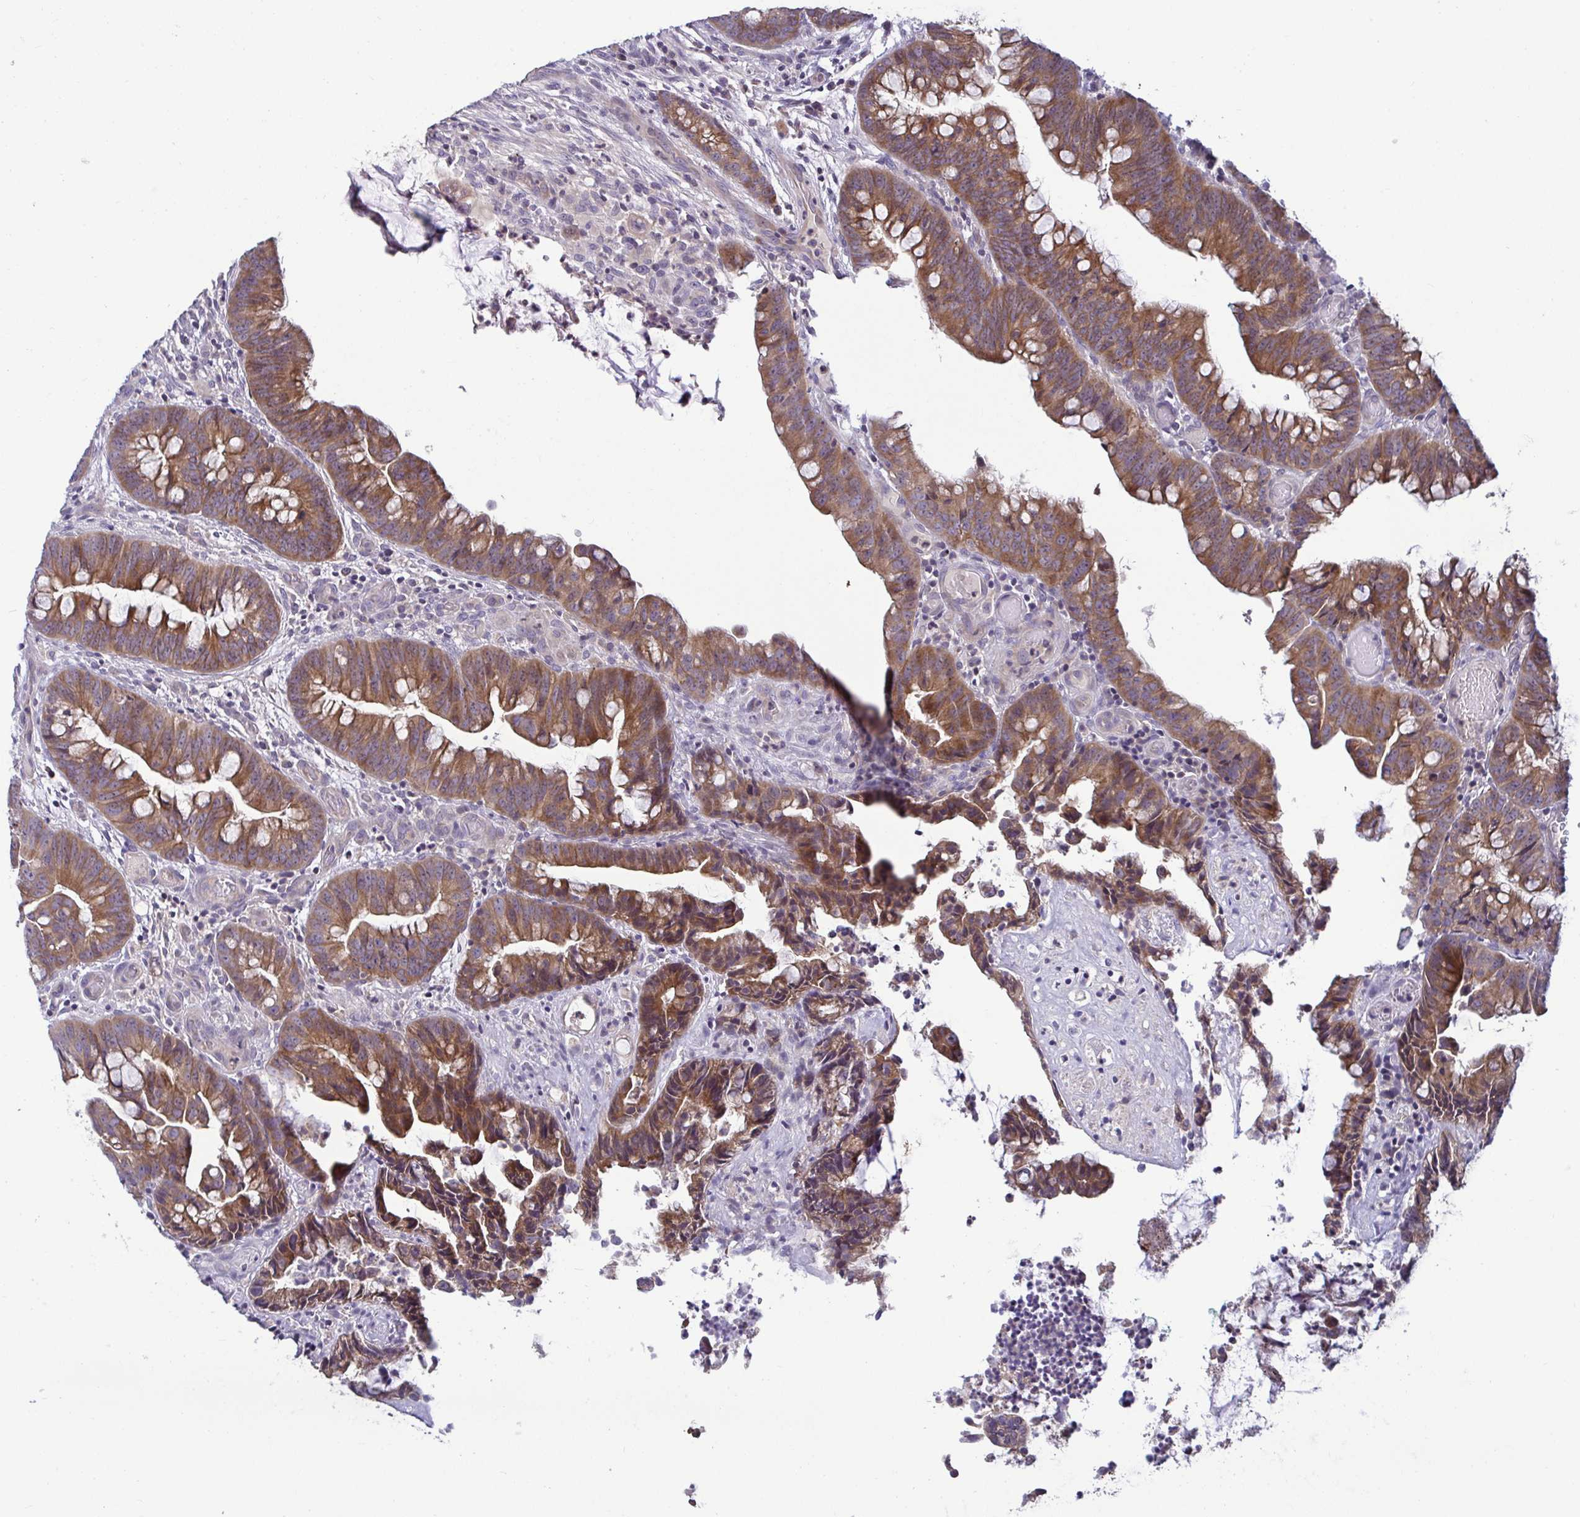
{"staining": {"intensity": "moderate", "quantity": ">75%", "location": "cytoplasmic/membranous"}, "tissue": "colorectal cancer", "cell_type": "Tumor cells", "image_type": "cancer", "snomed": [{"axis": "morphology", "description": "Adenocarcinoma, NOS"}, {"axis": "topography", "description": "Colon"}], "caption": "Immunohistochemistry image of human colorectal adenocarcinoma stained for a protein (brown), which demonstrates medium levels of moderate cytoplasmic/membranous staining in about >75% of tumor cells.", "gene": "GSTM1", "patient": {"sex": "male", "age": 62}}